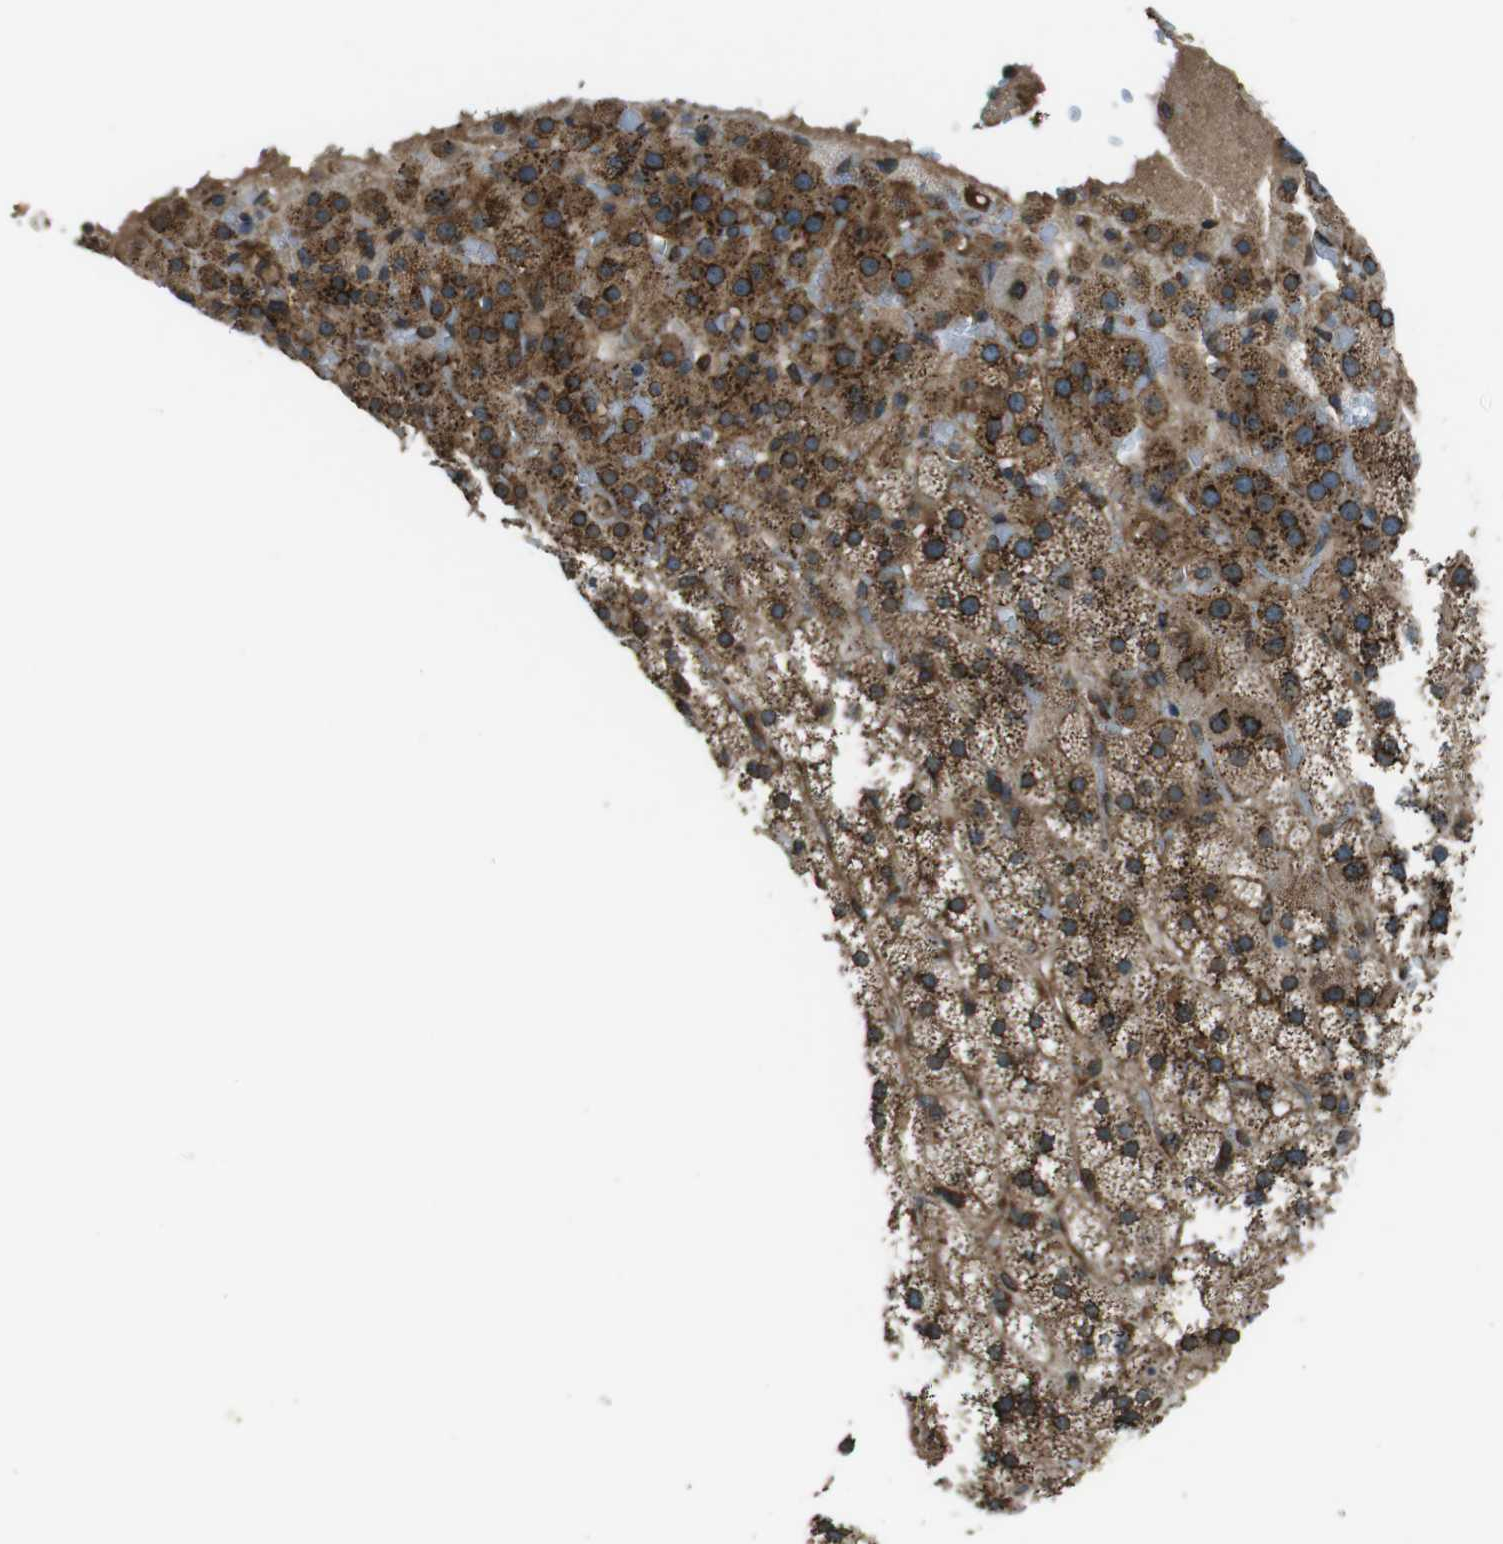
{"staining": {"intensity": "strong", "quantity": ">75%", "location": "cytoplasmic/membranous"}, "tissue": "adrenal gland", "cell_type": "Glandular cells", "image_type": "normal", "snomed": [{"axis": "morphology", "description": "Normal tissue, NOS"}, {"axis": "topography", "description": "Adrenal gland"}], "caption": "Immunohistochemistry (IHC) photomicrograph of normal adrenal gland stained for a protein (brown), which shows high levels of strong cytoplasmic/membranous staining in about >75% of glandular cells.", "gene": "KTN1", "patient": {"sex": "male", "age": 35}}